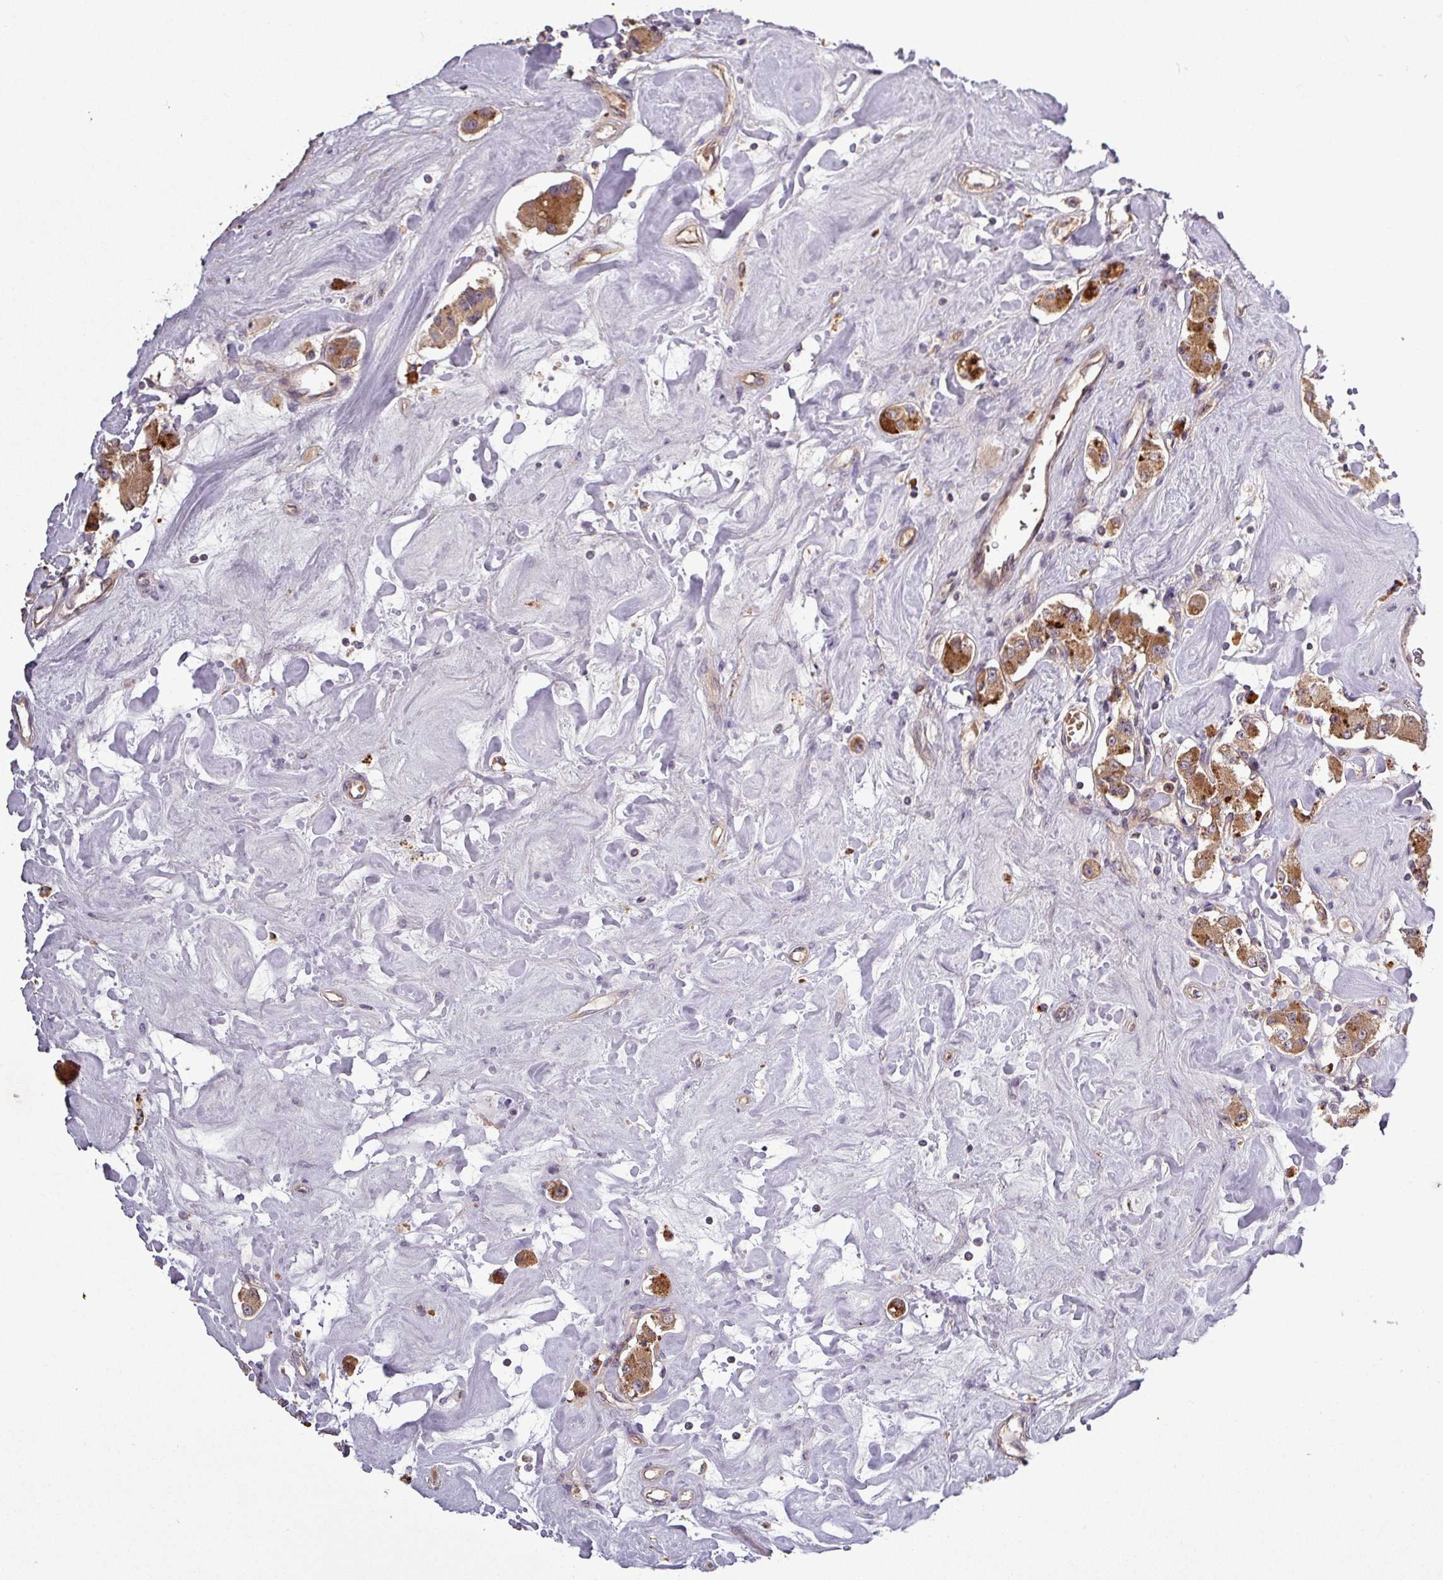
{"staining": {"intensity": "moderate", "quantity": ">75%", "location": "cytoplasmic/membranous"}, "tissue": "carcinoid", "cell_type": "Tumor cells", "image_type": "cancer", "snomed": [{"axis": "morphology", "description": "Carcinoid, malignant, NOS"}, {"axis": "topography", "description": "Pancreas"}], "caption": "Immunohistochemistry photomicrograph of carcinoid stained for a protein (brown), which reveals medium levels of moderate cytoplasmic/membranous expression in approximately >75% of tumor cells.", "gene": "SIRPB2", "patient": {"sex": "male", "age": 41}}